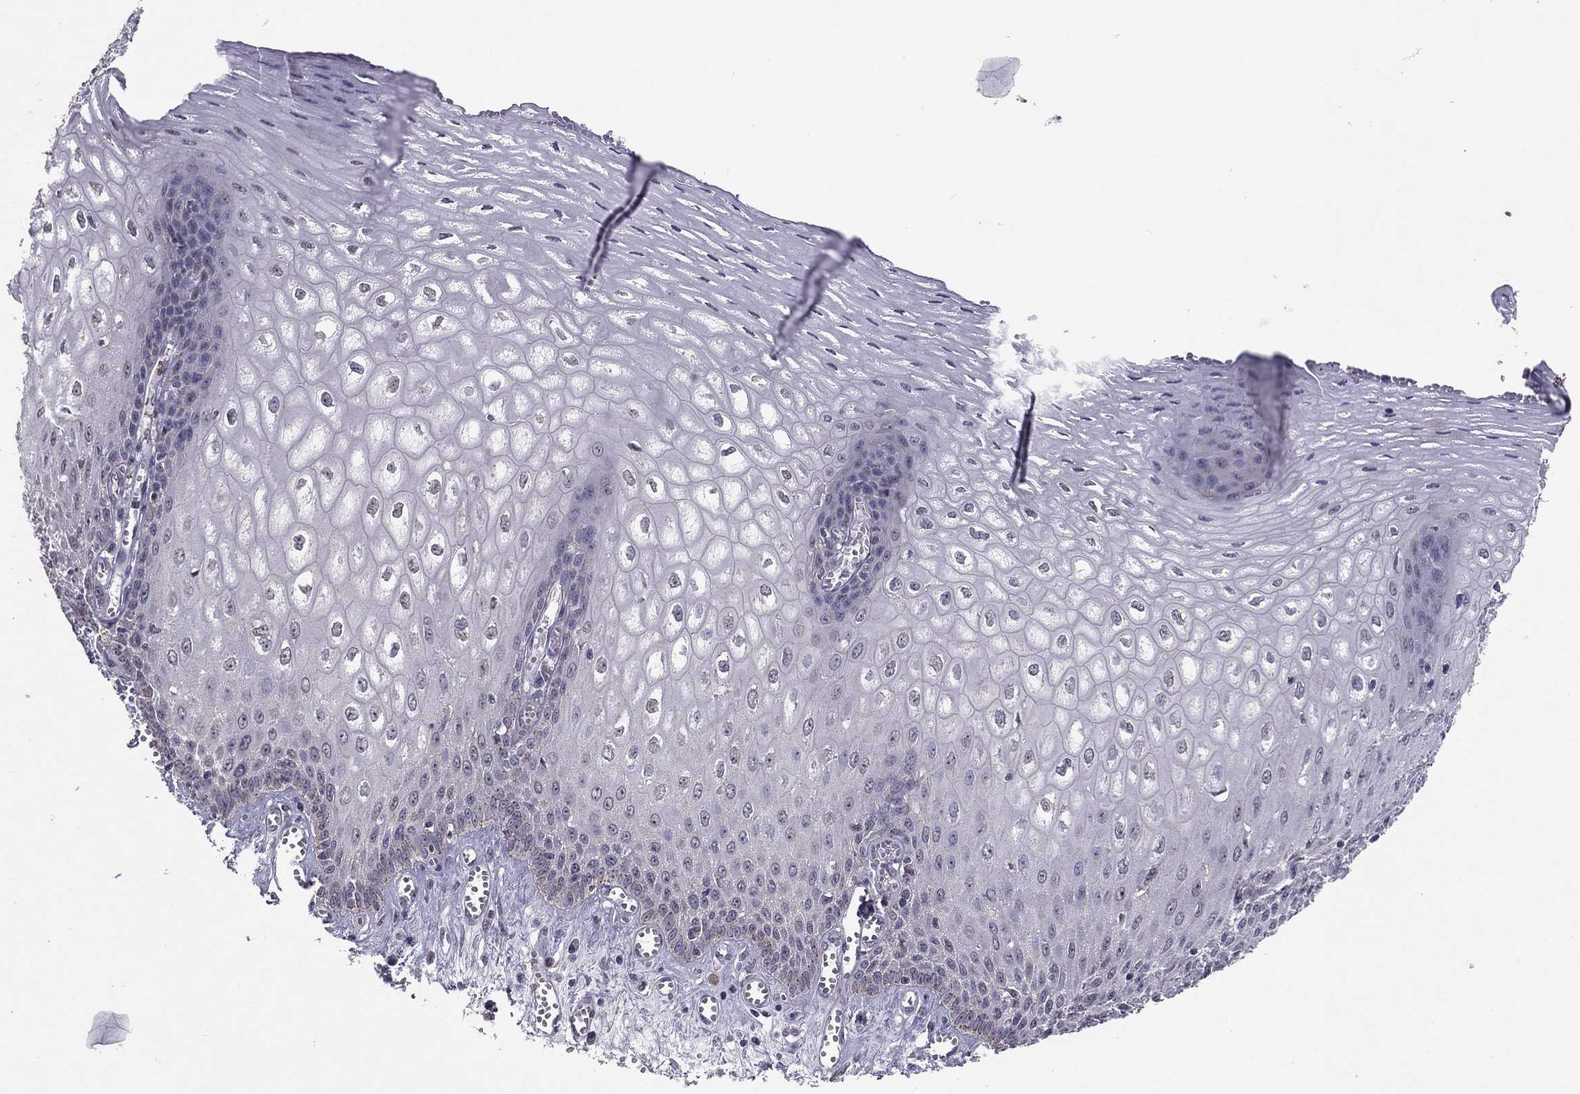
{"staining": {"intensity": "negative", "quantity": "none", "location": "none"}, "tissue": "esophagus", "cell_type": "Squamous epithelial cells", "image_type": "normal", "snomed": [{"axis": "morphology", "description": "Normal tissue, NOS"}, {"axis": "topography", "description": "Esophagus"}], "caption": "Photomicrograph shows no protein expression in squamous epithelial cells of unremarkable esophagus. The staining is performed using DAB brown chromogen with nuclei counter-stained in using hematoxylin.", "gene": "HCN1", "patient": {"sex": "male", "age": 58}}